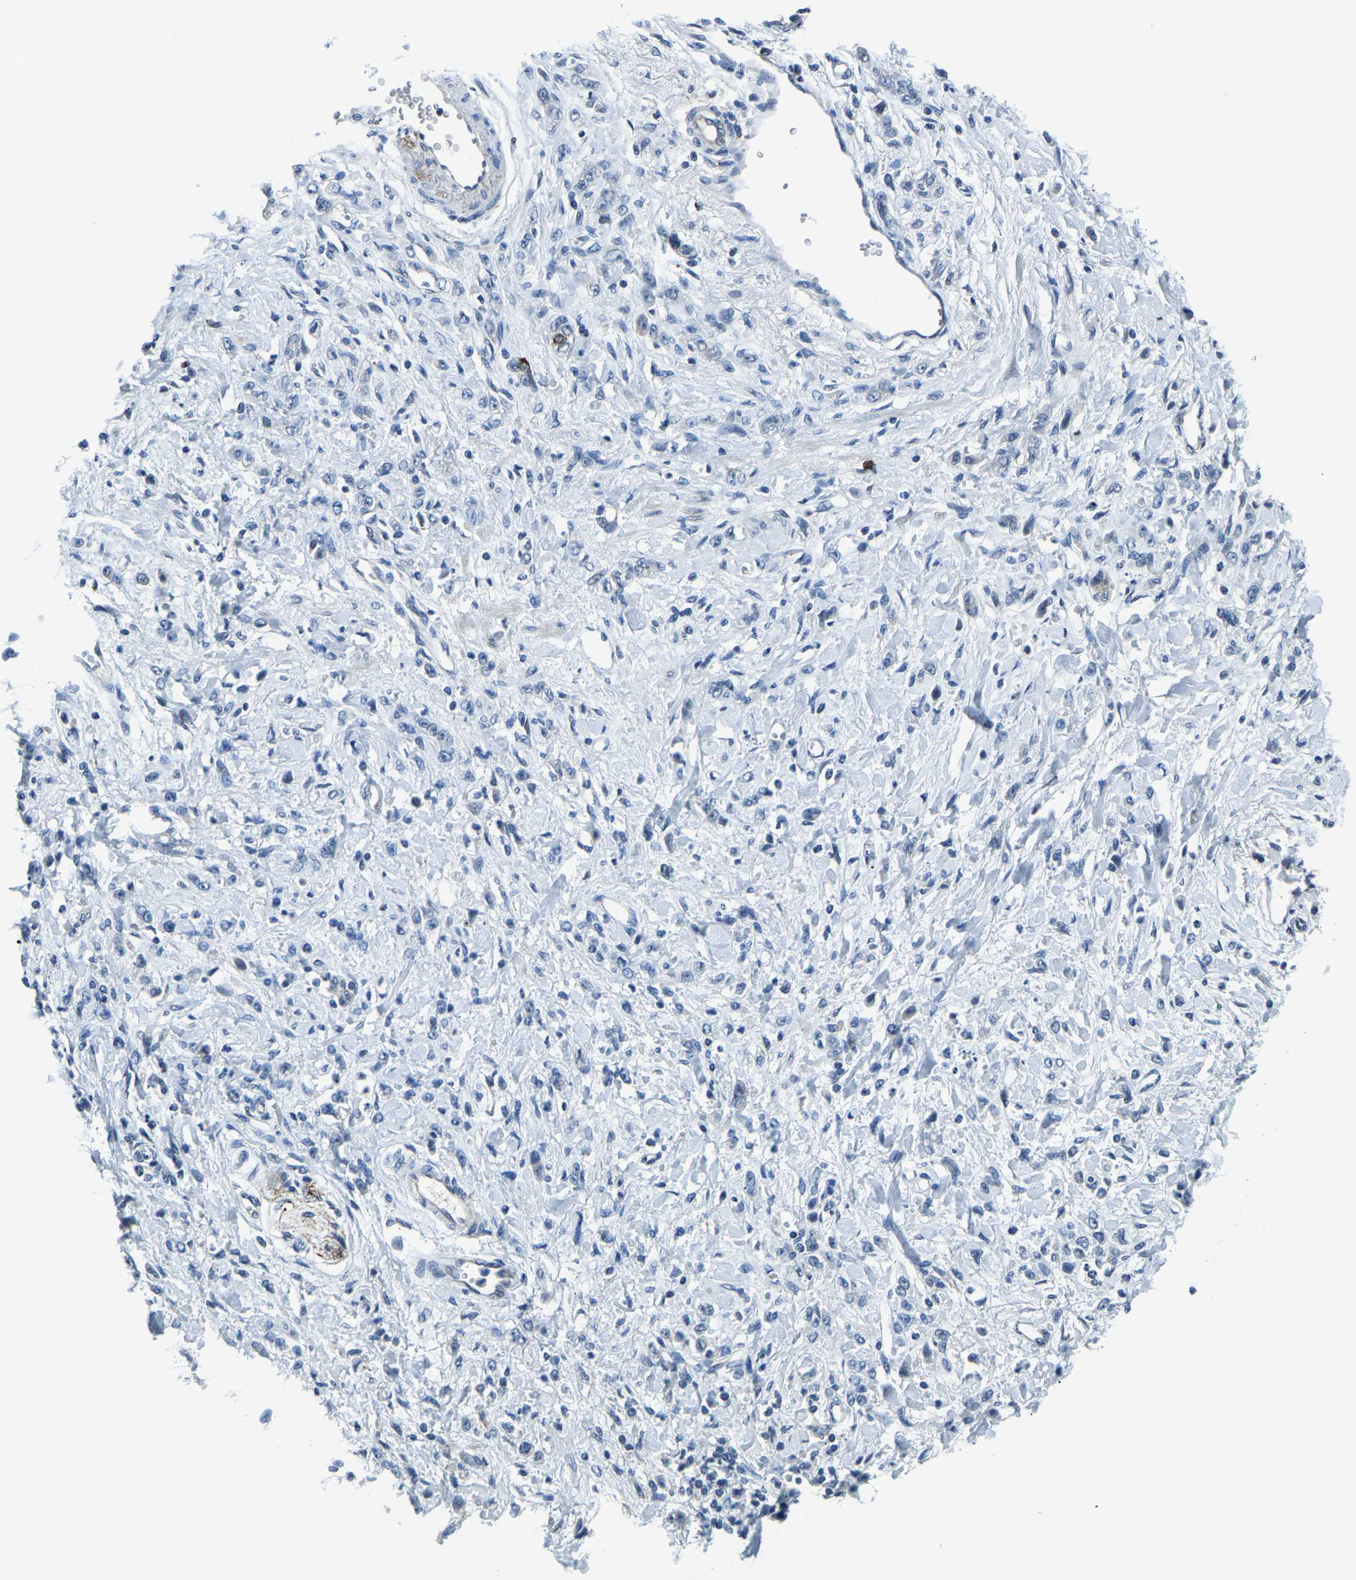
{"staining": {"intensity": "negative", "quantity": "none", "location": "none"}, "tissue": "stomach cancer", "cell_type": "Tumor cells", "image_type": "cancer", "snomed": [{"axis": "morphology", "description": "Normal tissue, NOS"}, {"axis": "morphology", "description": "Adenocarcinoma, NOS"}, {"axis": "topography", "description": "Stomach"}], "caption": "A high-resolution photomicrograph shows immunohistochemistry (IHC) staining of adenocarcinoma (stomach), which reveals no significant positivity in tumor cells.", "gene": "RRP1", "patient": {"sex": "male", "age": 82}}